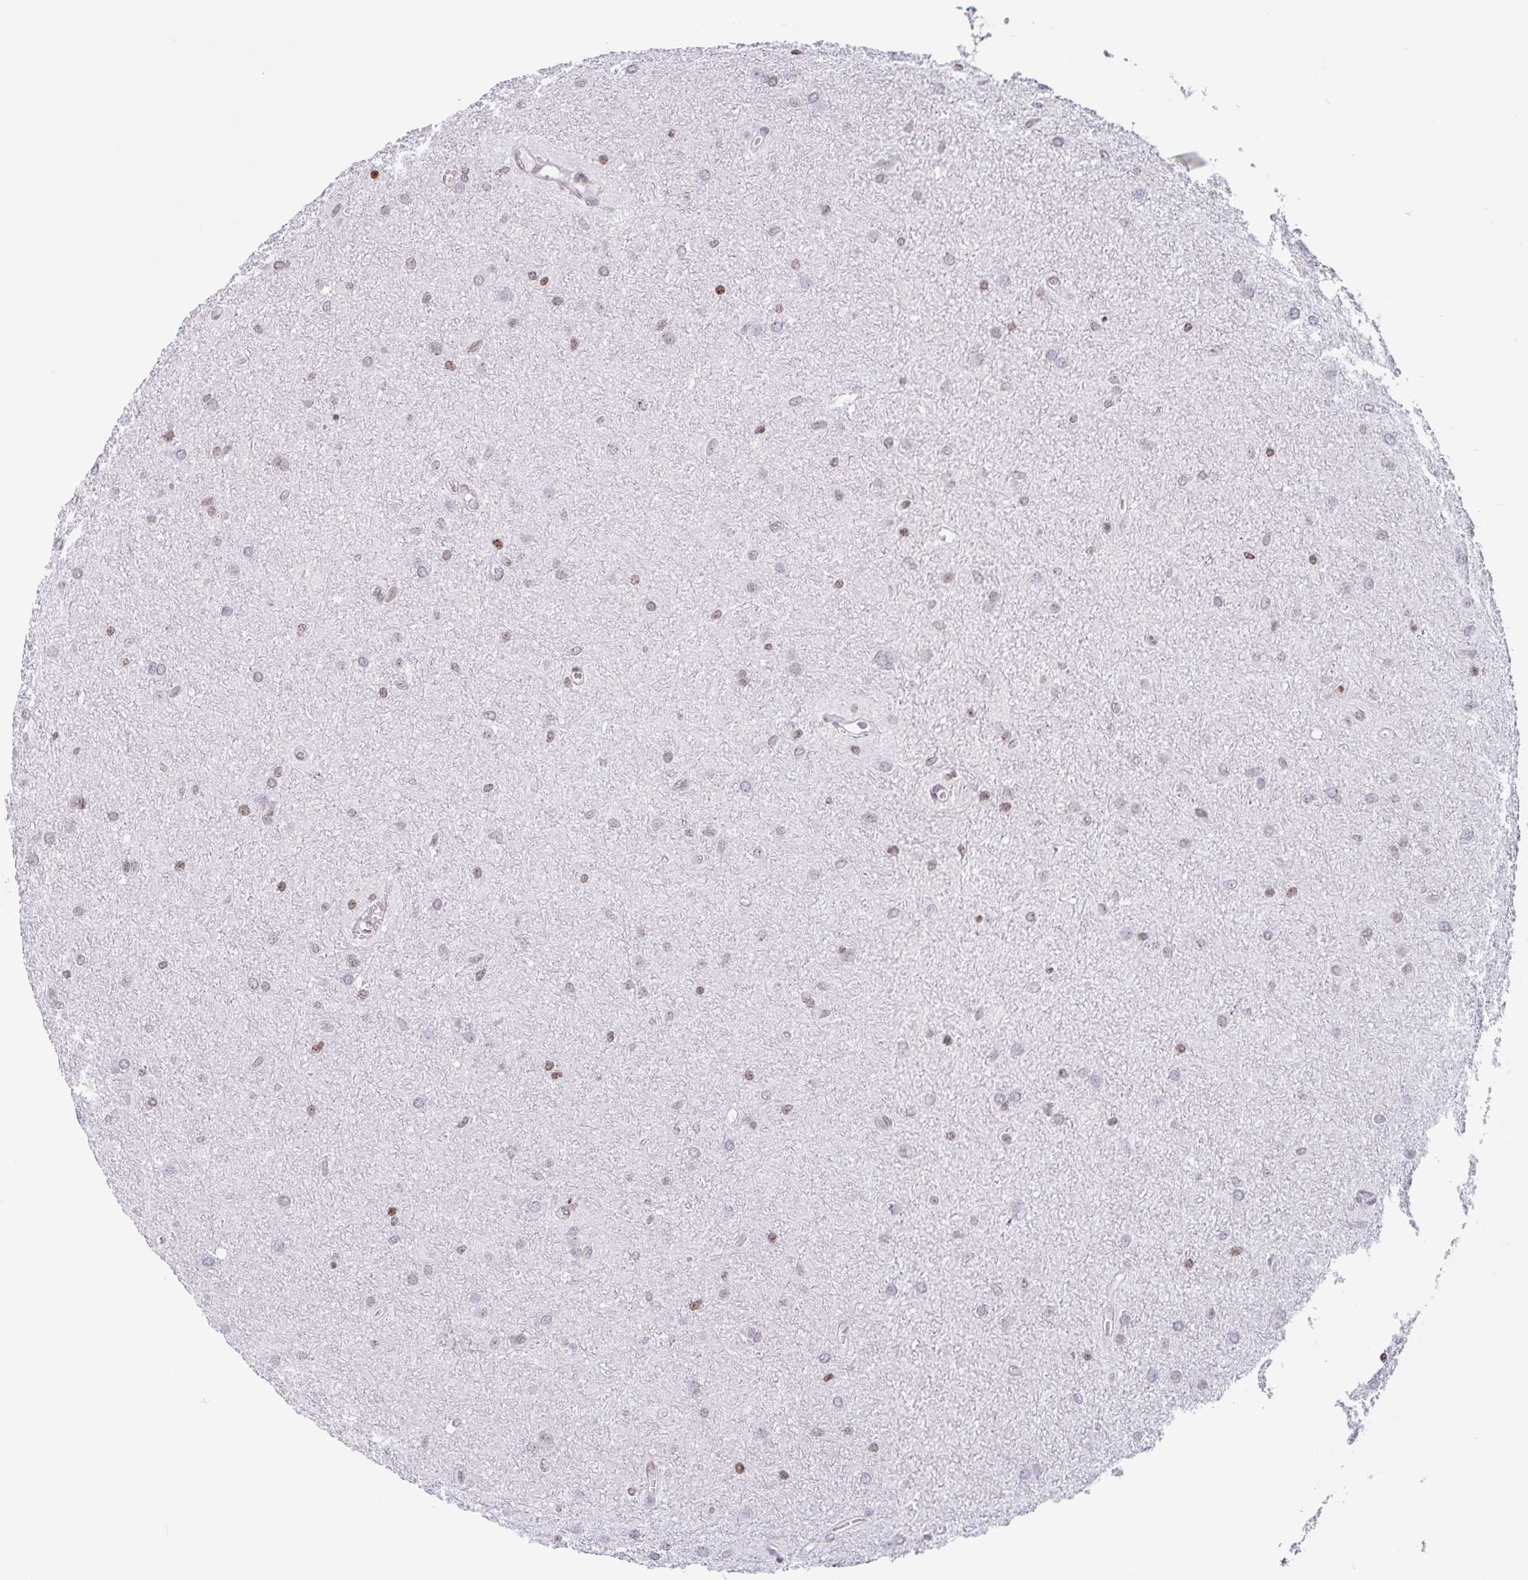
{"staining": {"intensity": "weak", "quantity": ">75%", "location": "nuclear"}, "tissue": "glioma", "cell_type": "Tumor cells", "image_type": "cancer", "snomed": [{"axis": "morphology", "description": "Glioma, malignant, Low grade"}, {"axis": "topography", "description": "Cerebellum"}], "caption": "IHC photomicrograph of neoplastic tissue: glioma stained using IHC demonstrates low levels of weak protein expression localized specifically in the nuclear of tumor cells, appearing as a nuclear brown color.", "gene": "NOL6", "patient": {"sex": "female", "age": 5}}